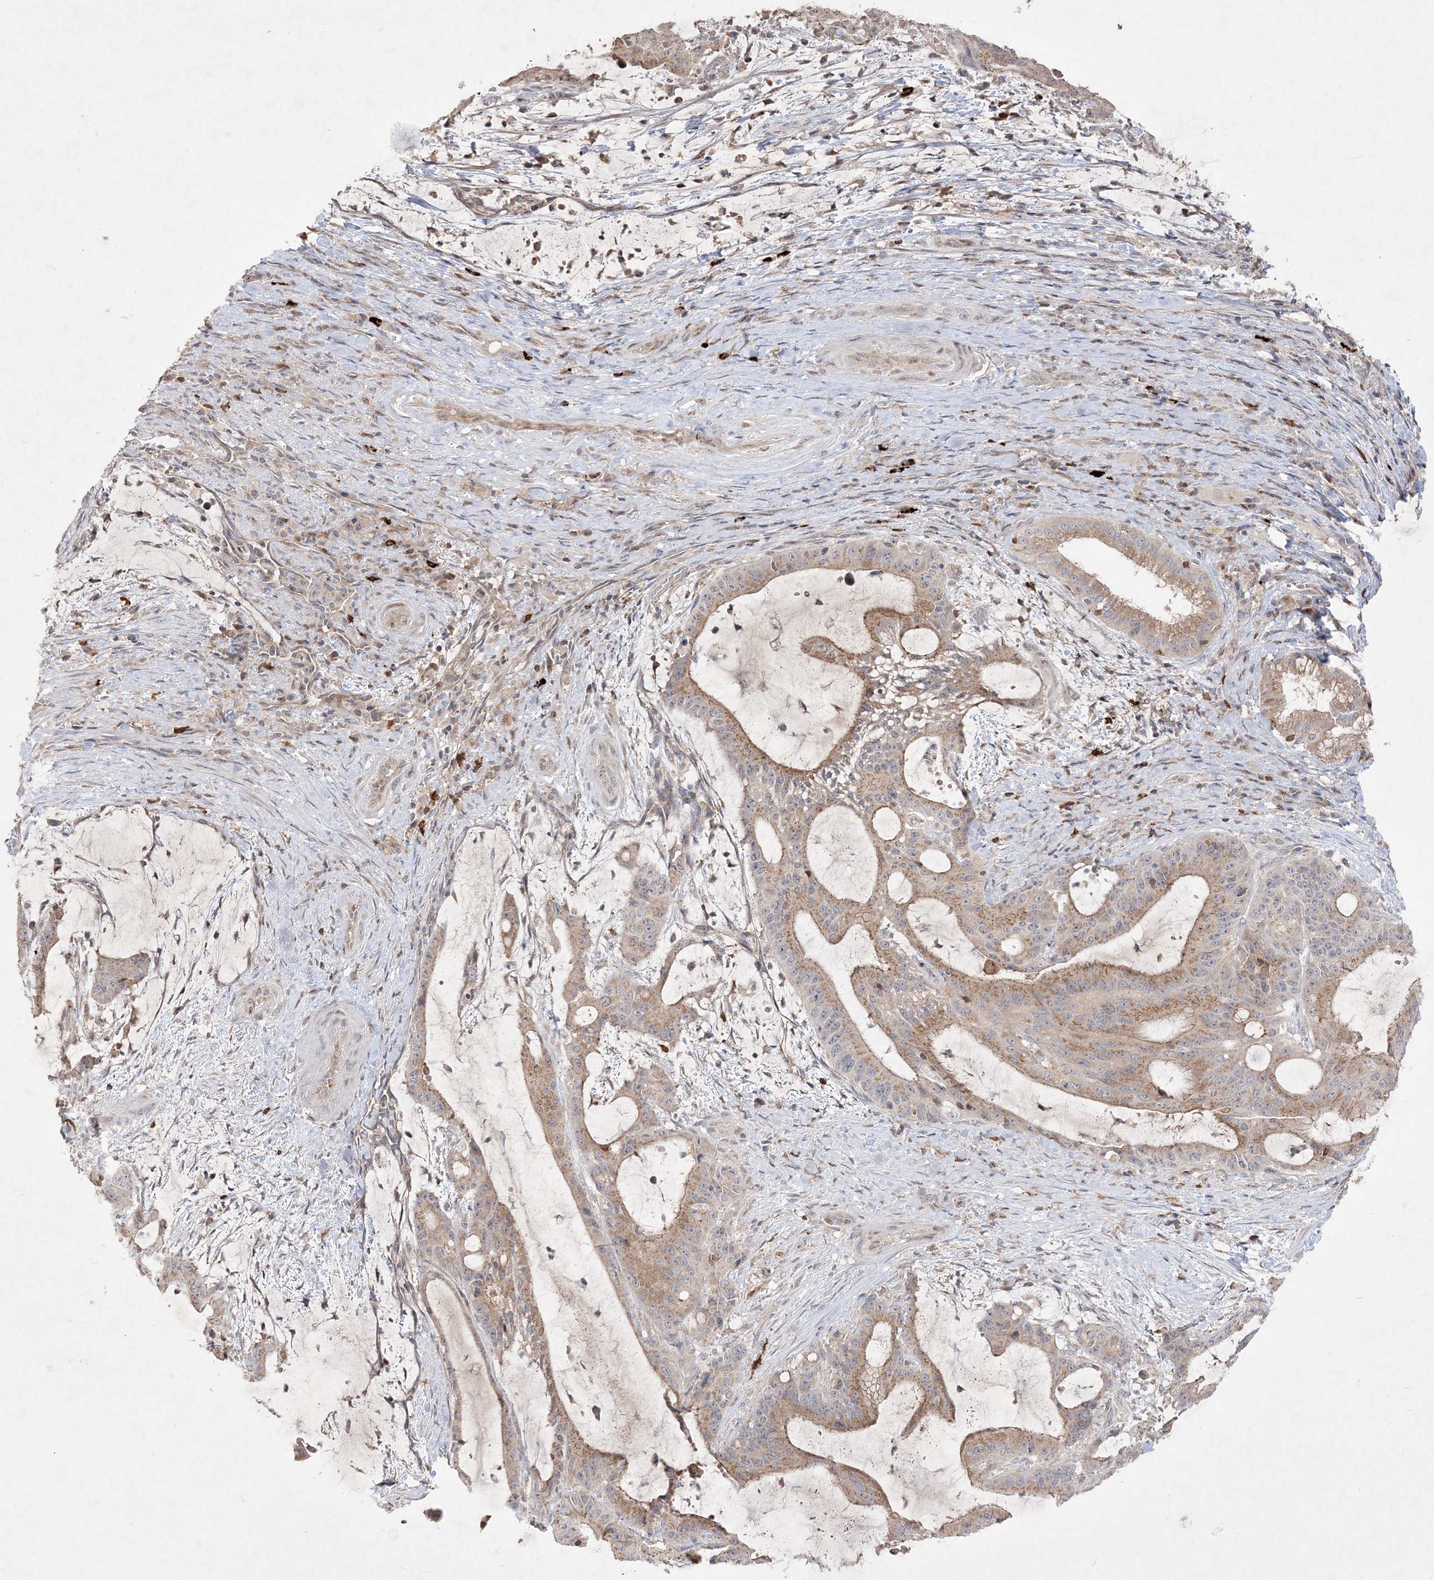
{"staining": {"intensity": "moderate", "quantity": ">75%", "location": "cytoplasmic/membranous"}, "tissue": "liver cancer", "cell_type": "Tumor cells", "image_type": "cancer", "snomed": [{"axis": "morphology", "description": "Normal tissue, NOS"}, {"axis": "morphology", "description": "Cholangiocarcinoma"}, {"axis": "topography", "description": "Liver"}, {"axis": "topography", "description": "Peripheral nerve tissue"}], "caption": "Immunohistochemistry (IHC) of liver cholangiocarcinoma reveals medium levels of moderate cytoplasmic/membranous positivity in approximately >75% of tumor cells.", "gene": "CLNK", "patient": {"sex": "female", "age": 73}}